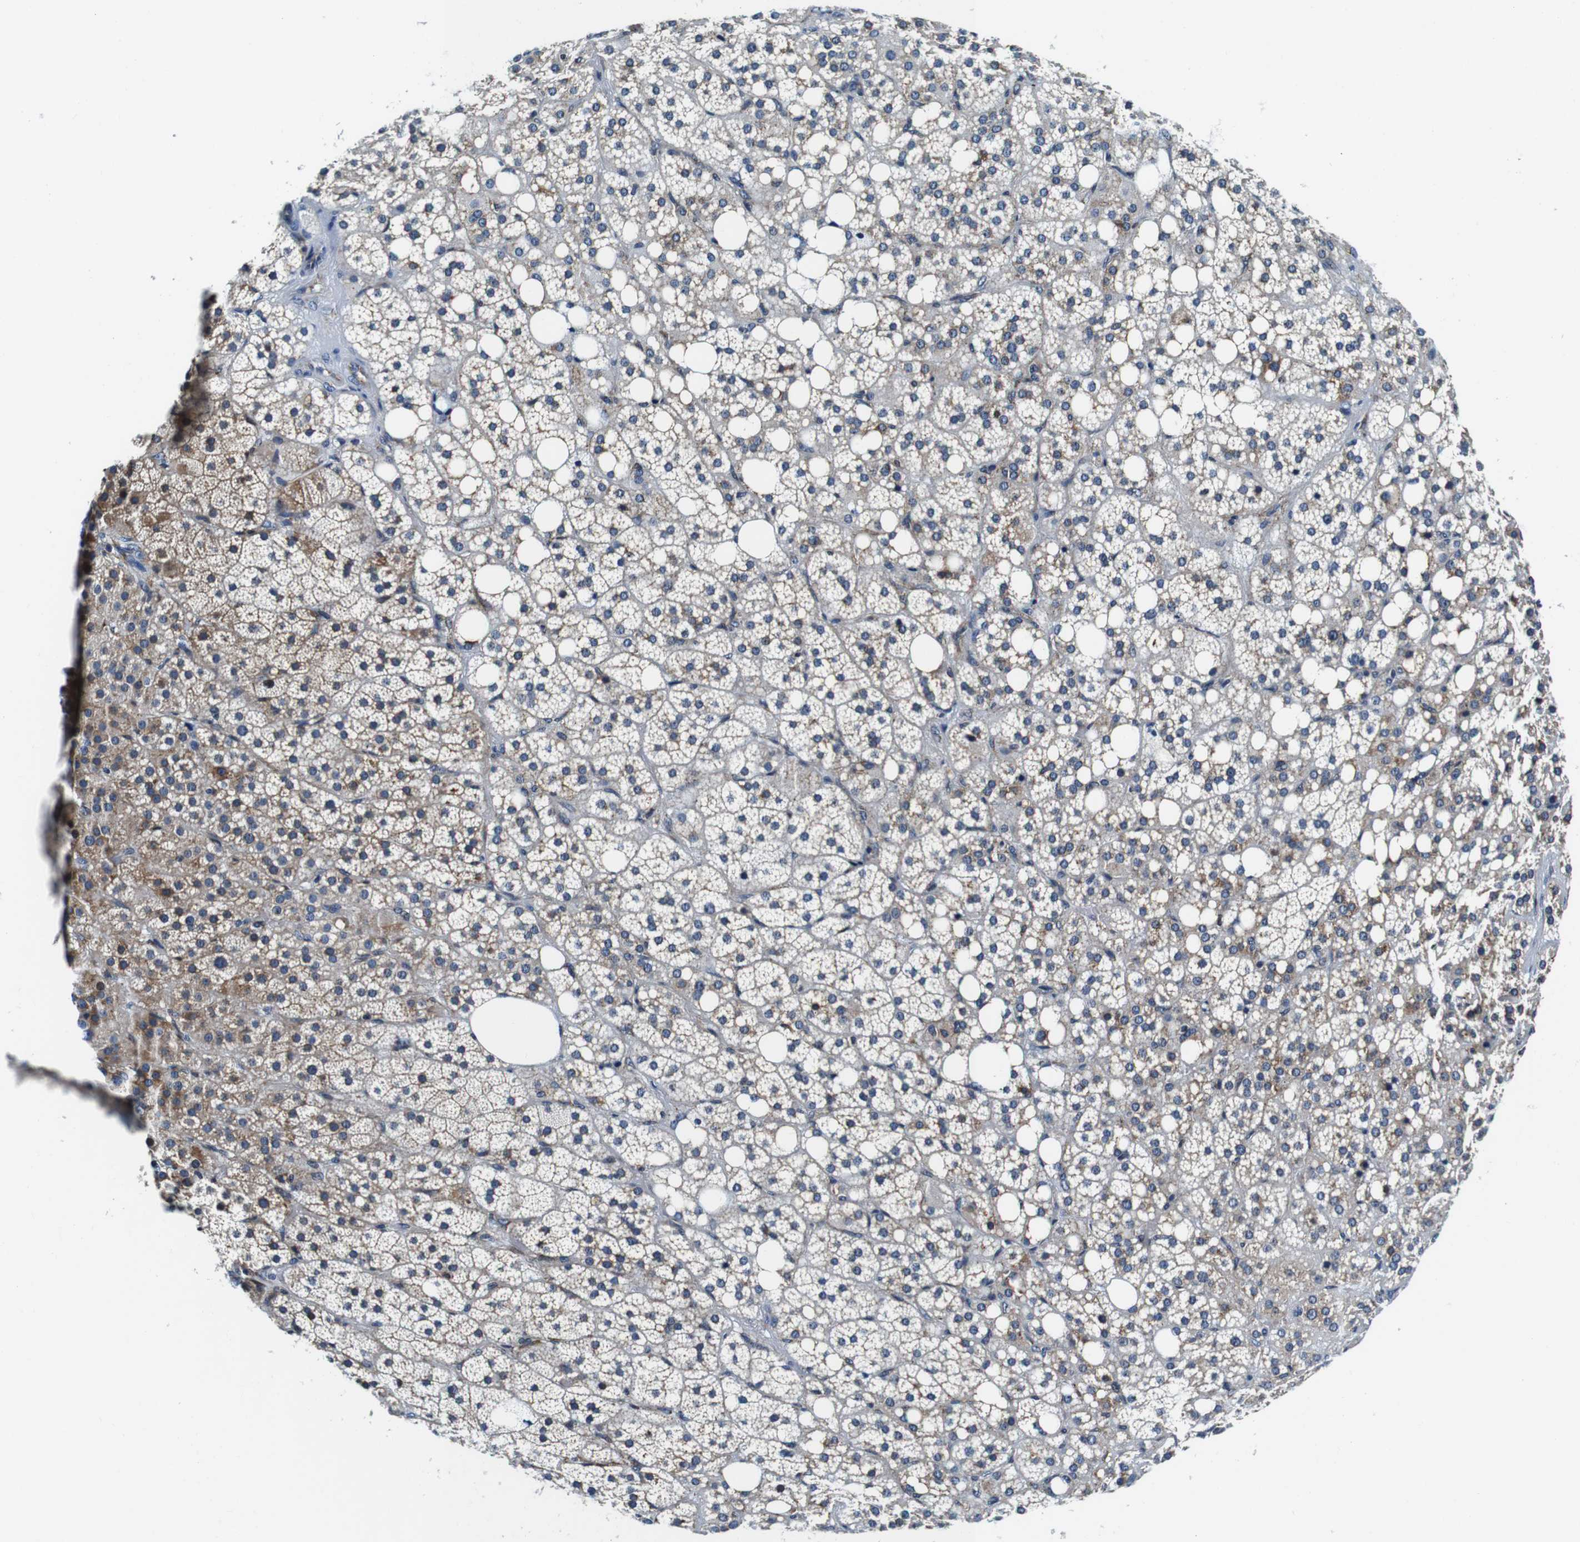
{"staining": {"intensity": "moderate", "quantity": "<25%", "location": "cytoplasmic/membranous"}, "tissue": "adrenal gland", "cell_type": "Glandular cells", "image_type": "normal", "snomed": [{"axis": "morphology", "description": "Normal tissue, NOS"}, {"axis": "topography", "description": "Adrenal gland"}], "caption": "Immunohistochemical staining of unremarkable human adrenal gland demonstrates <25% levels of moderate cytoplasmic/membranous protein expression in about <25% of glandular cells.", "gene": "FAR2", "patient": {"sex": "female", "age": 59}}